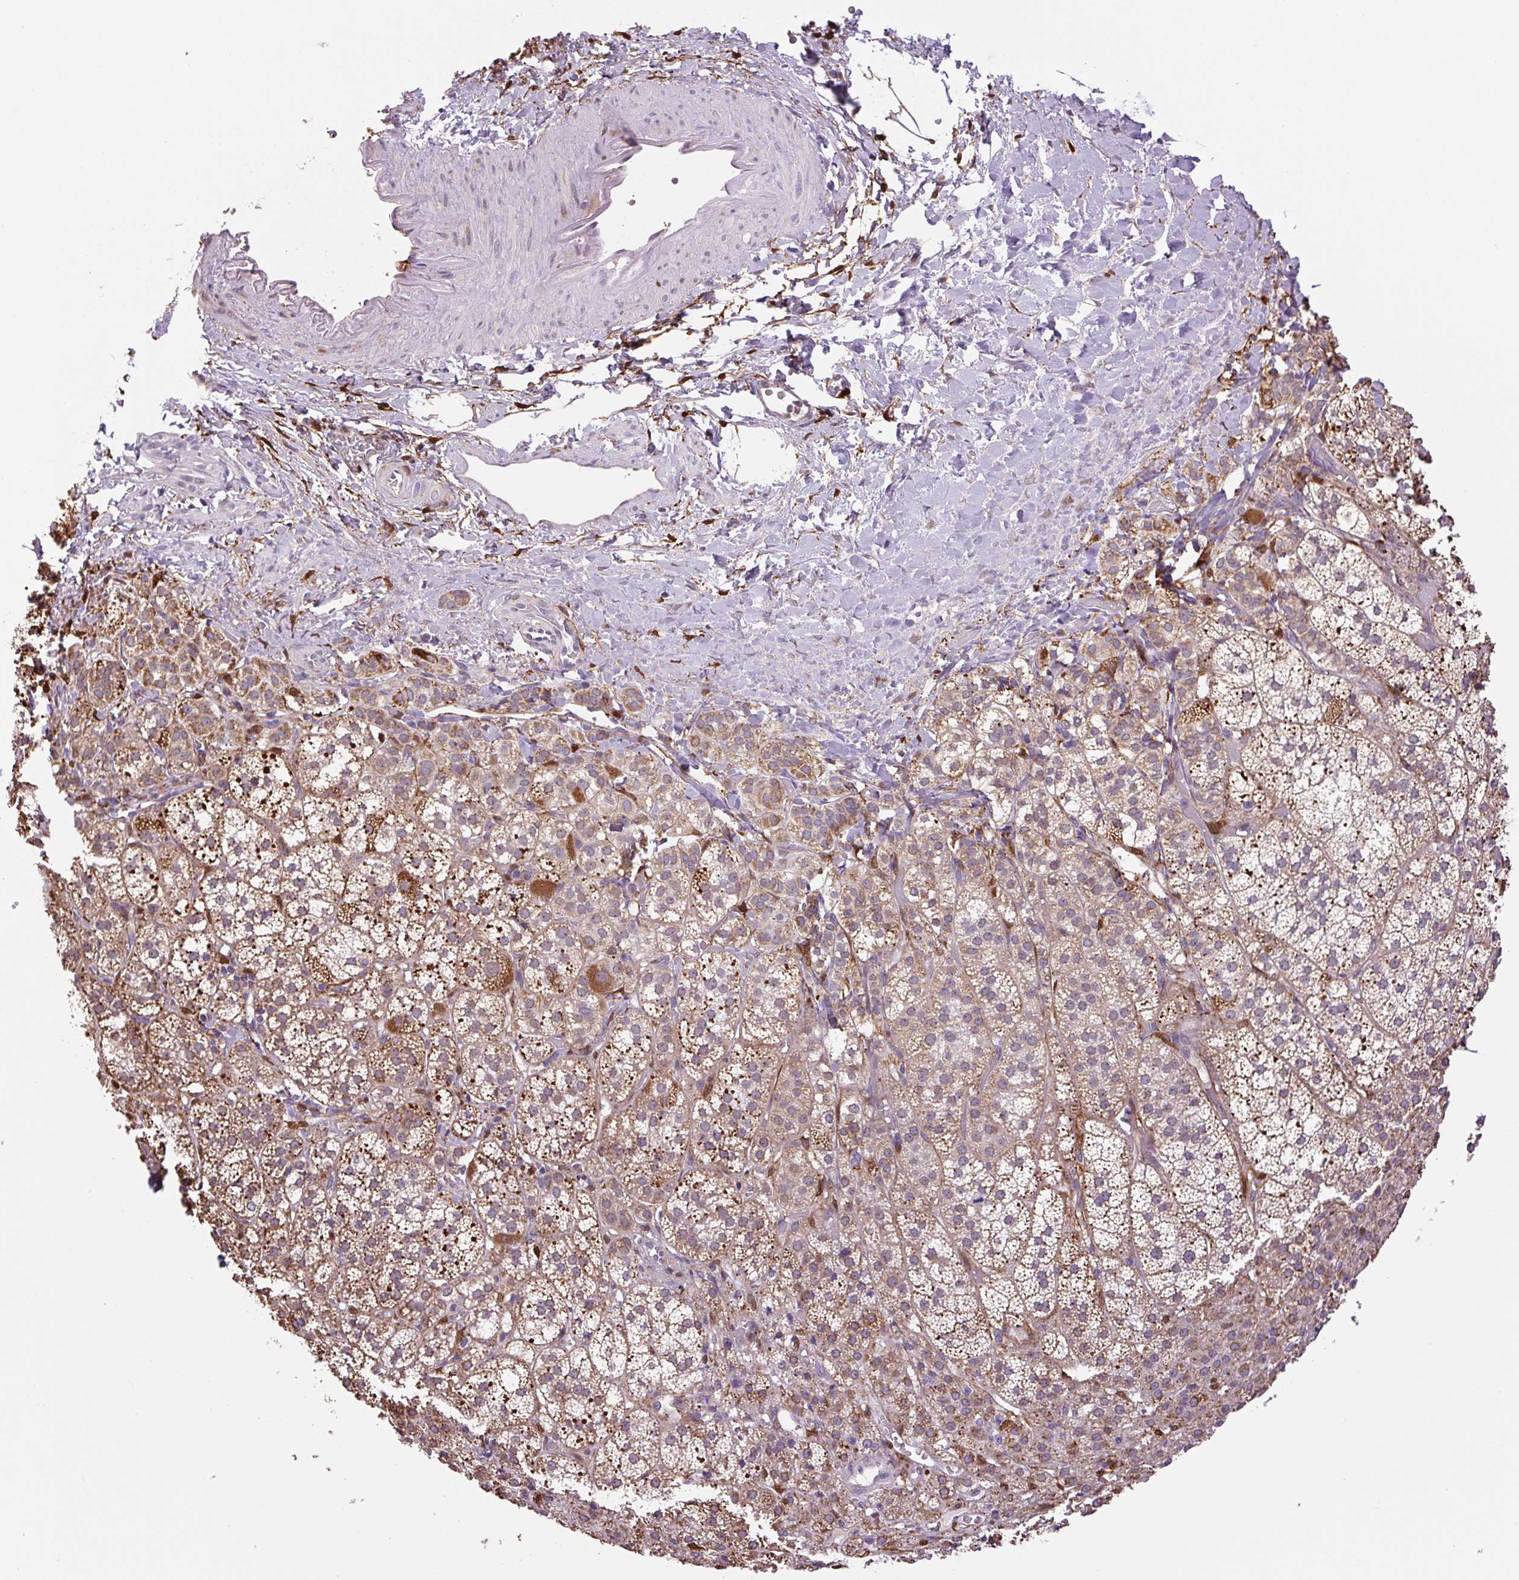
{"staining": {"intensity": "strong", "quantity": ">75%", "location": "cytoplasmic/membranous,nuclear"}, "tissue": "adrenal gland", "cell_type": "Glandular cells", "image_type": "normal", "snomed": [{"axis": "morphology", "description": "Normal tissue, NOS"}, {"axis": "topography", "description": "Adrenal gland"}], "caption": "Protein expression analysis of benign adrenal gland exhibits strong cytoplasmic/membranous,nuclear positivity in about >75% of glandular cells.", "gene": "SGF29", "patient": {"sex": "female", "age": 60}}